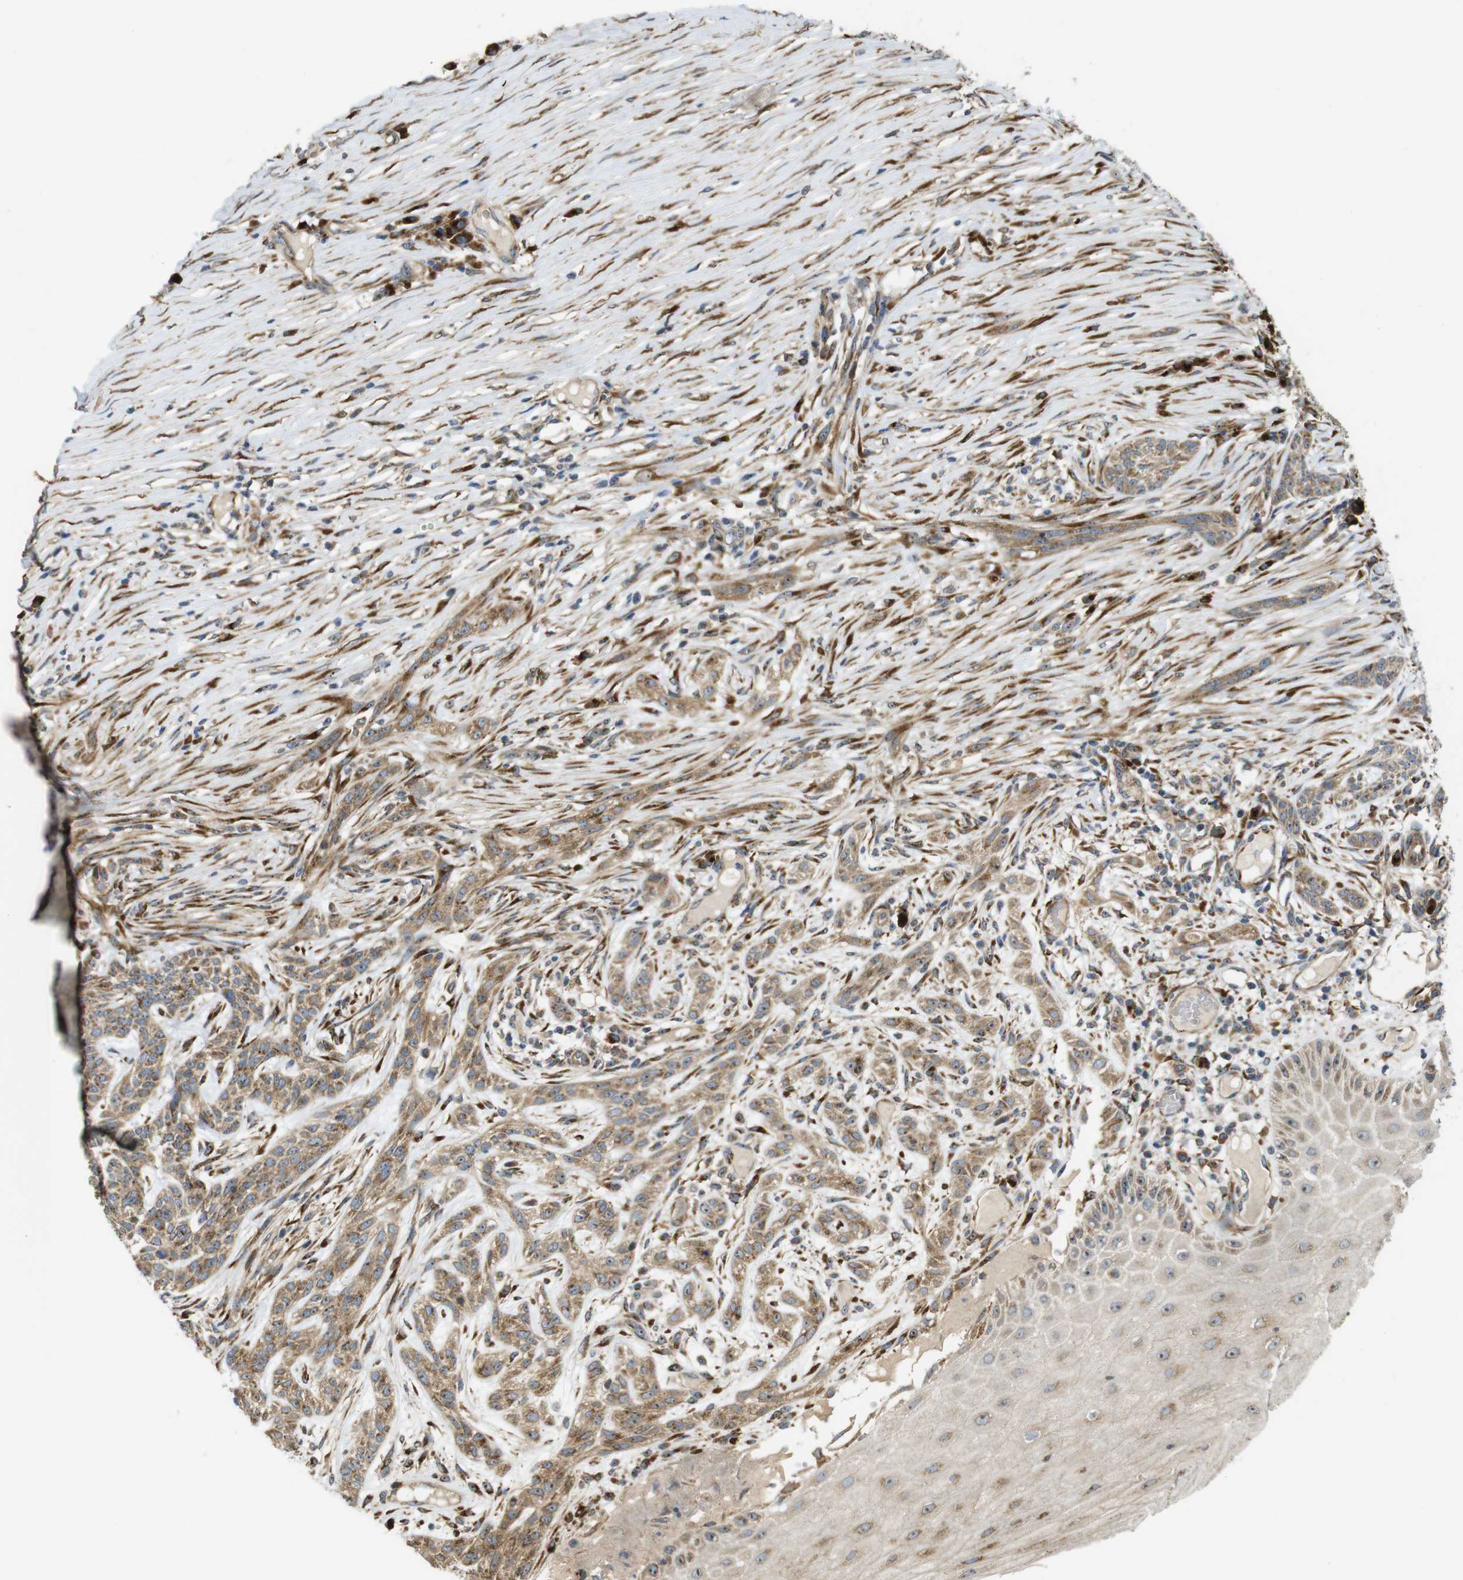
{"staining": {"intensity": "moderate", "quantity": ">75%", "location": "cytoplasmic/membranous"}, "tissue": "skin cancer", "cell_type": "Tumor cells", "image_type": "cancer", "snomed": [{"axis": "morphology", "description": "Basal cell carcinoma"}, {"axis": "topography", "description": "Skin"}], "caption": "Basal cell carcinoma (skin) stained for a protein demonstrates moderate cytoplasmic/membranous positivity in tumor cells.", "gene": "TMEM143", "patient": {"sex": "female", "age": 59}}